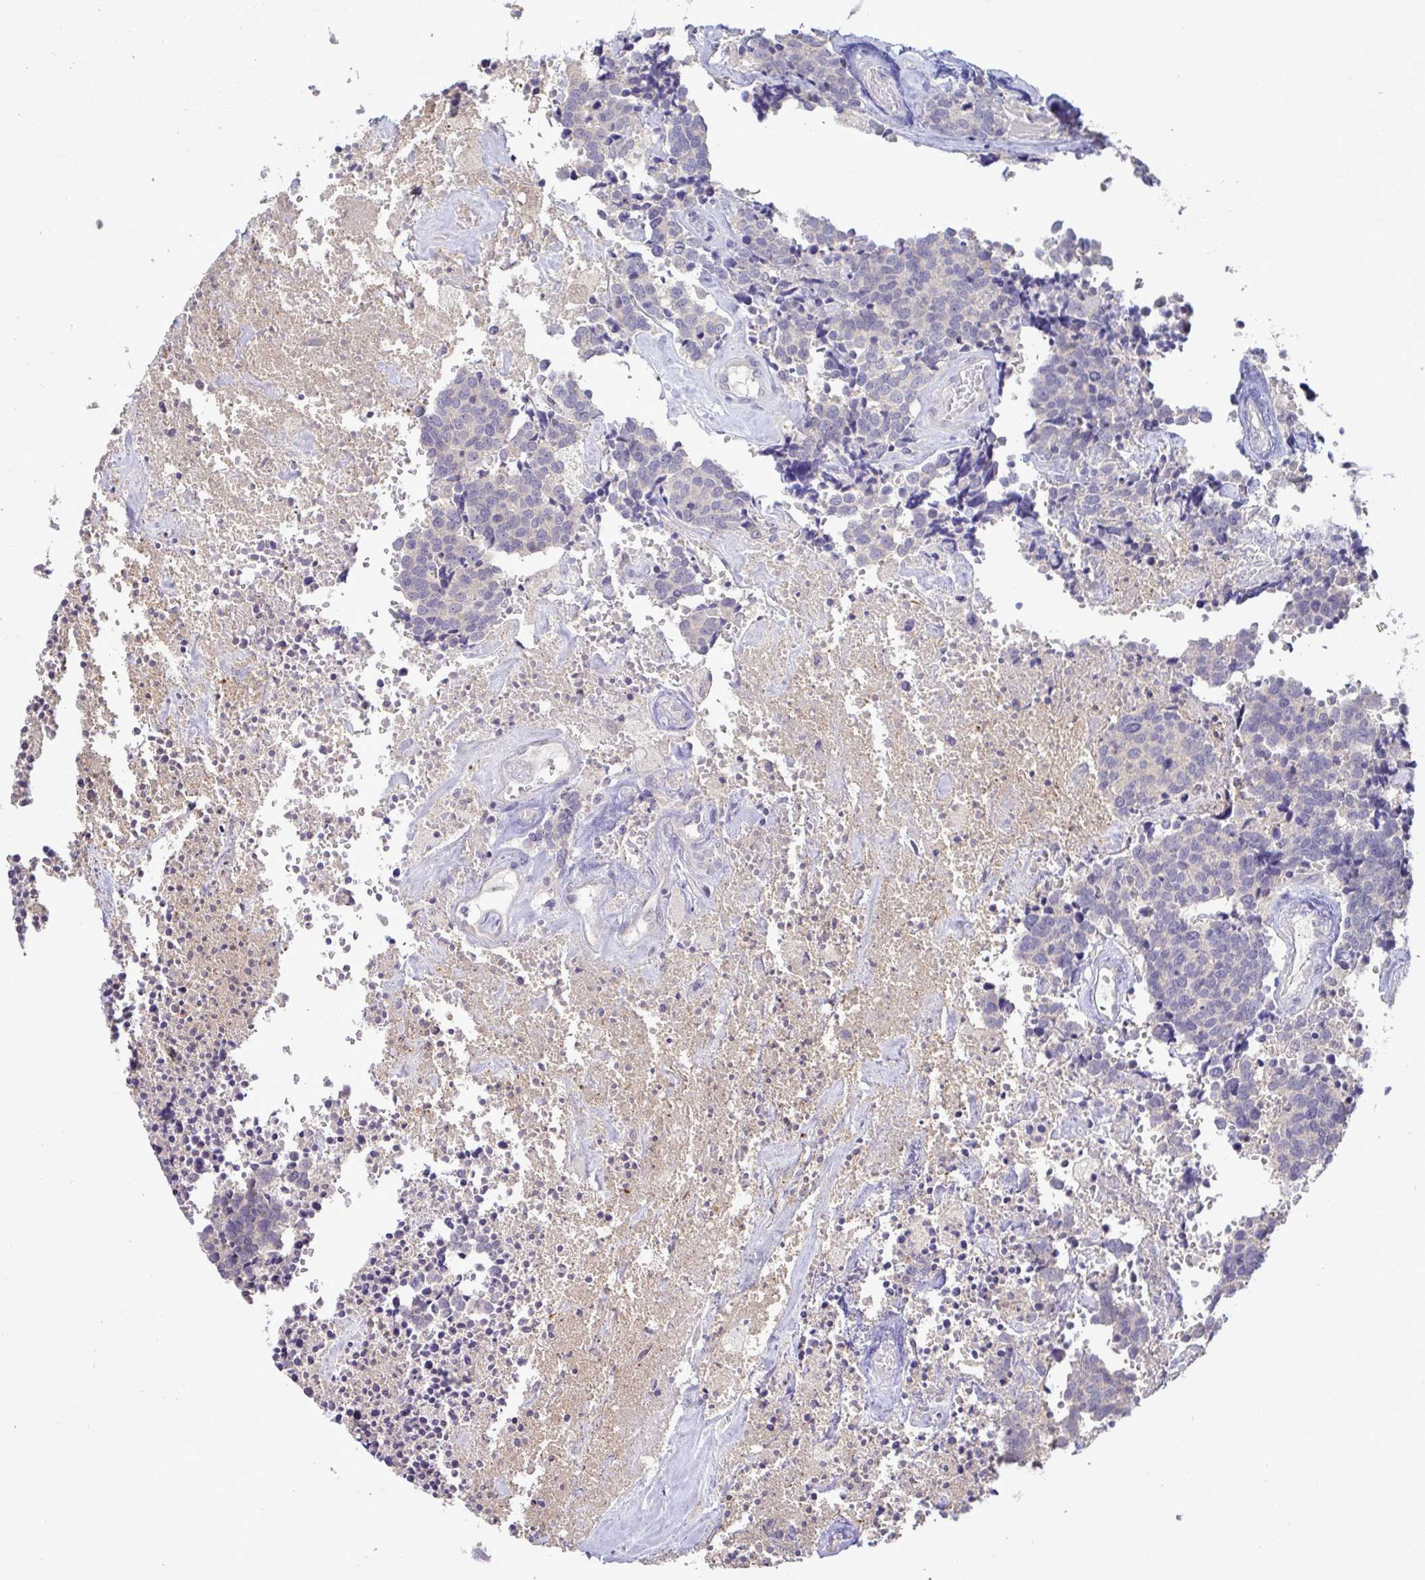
{"staining": {"intensity": "negative", "quantity": "none", "location": "none"}, "tissue": "carcinoid", "cell_type": "Tumor cells", "image_type": "cancer", "snomed": [{"axis": "morphology", "description": "Carcinoid, malignant, NOS"}, {"axis": "topography", "description": "Skin"}], "caption": "An immunohistochemistry (IHC) photomicrograph of carcinoid is shown. There is no staining in tumor cells of carcinoid.", "gene": "TMEM41A", "patient": {"sex": "female", "age": 79}}